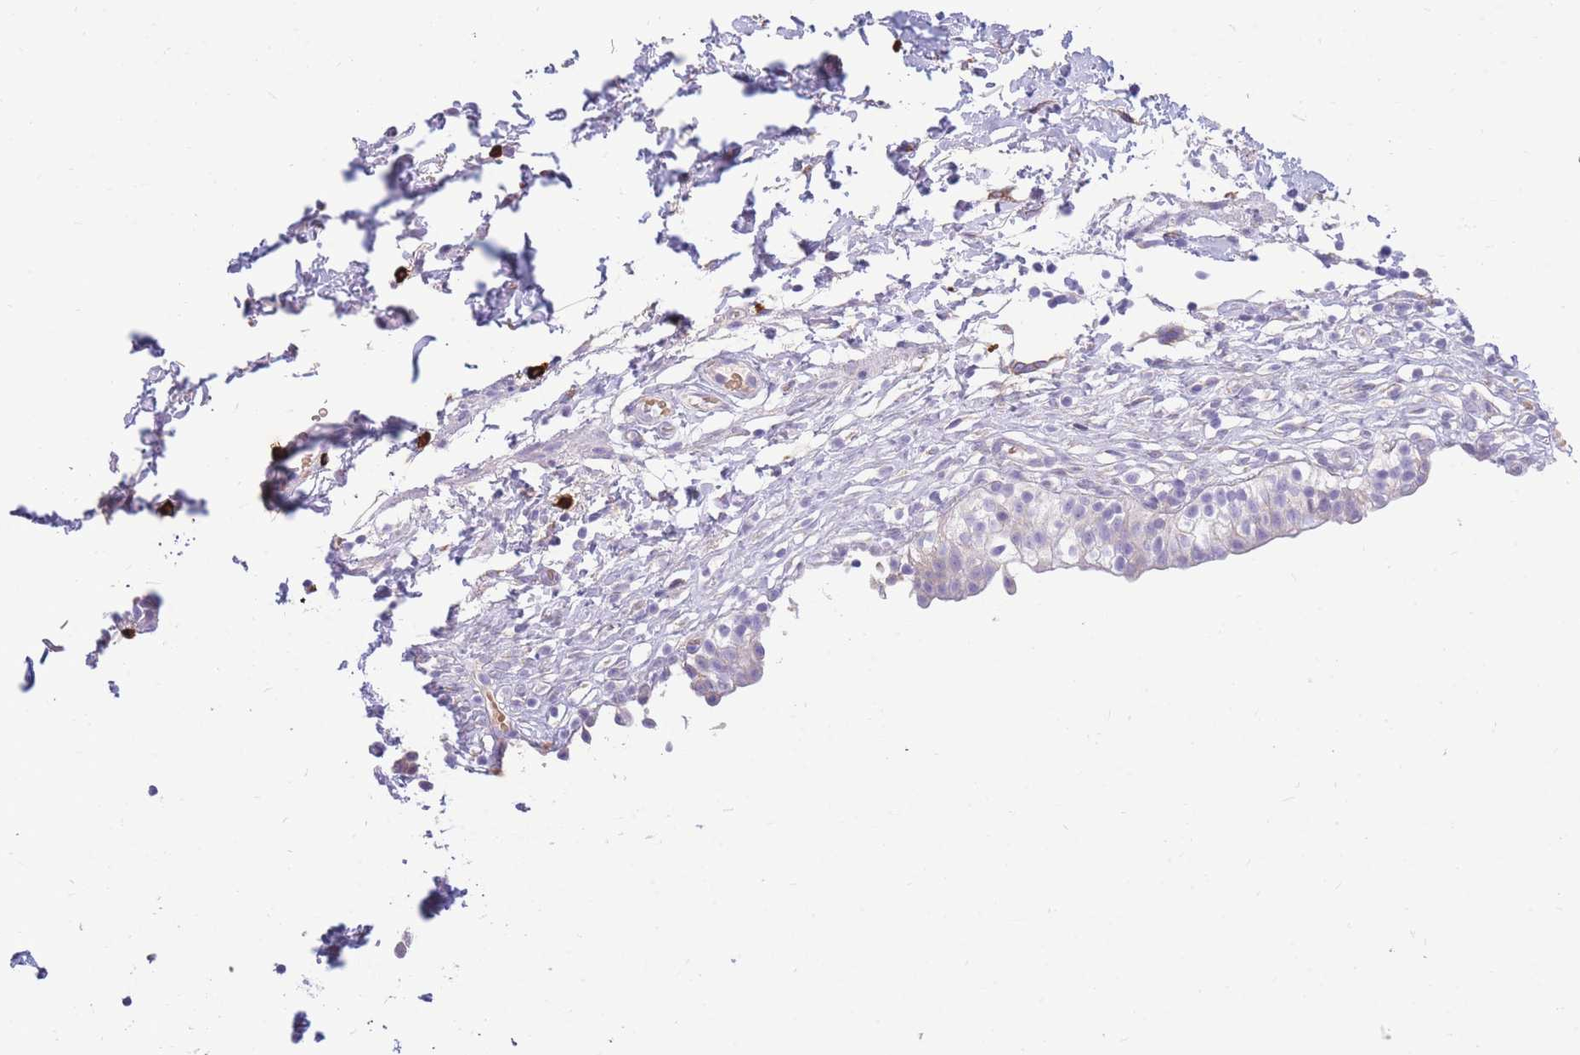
{"staining": {"intensity": "weak", "quantity": "<25%", "location": "cytoplasmic/membranous"}, "tissue": "urinary bladder", "cell_type": "Urothelial cells", "image_type": "normal", "snomed": [{"axis": "morphology", "description": "Normal tissue, NOS"}, {"axis": "topography", "description": "Urinary bladder"}, {"axis": "topography", "description": "Peripheral nerve tissue"}], "caption": "Urothelial cells show no significant positivity in benign urinary bladder. (DAB immunohistochemistry with hematoxylin counter stain).", "gene": "TPSAB1", "patient": {"sex": "male", "age": 55}}